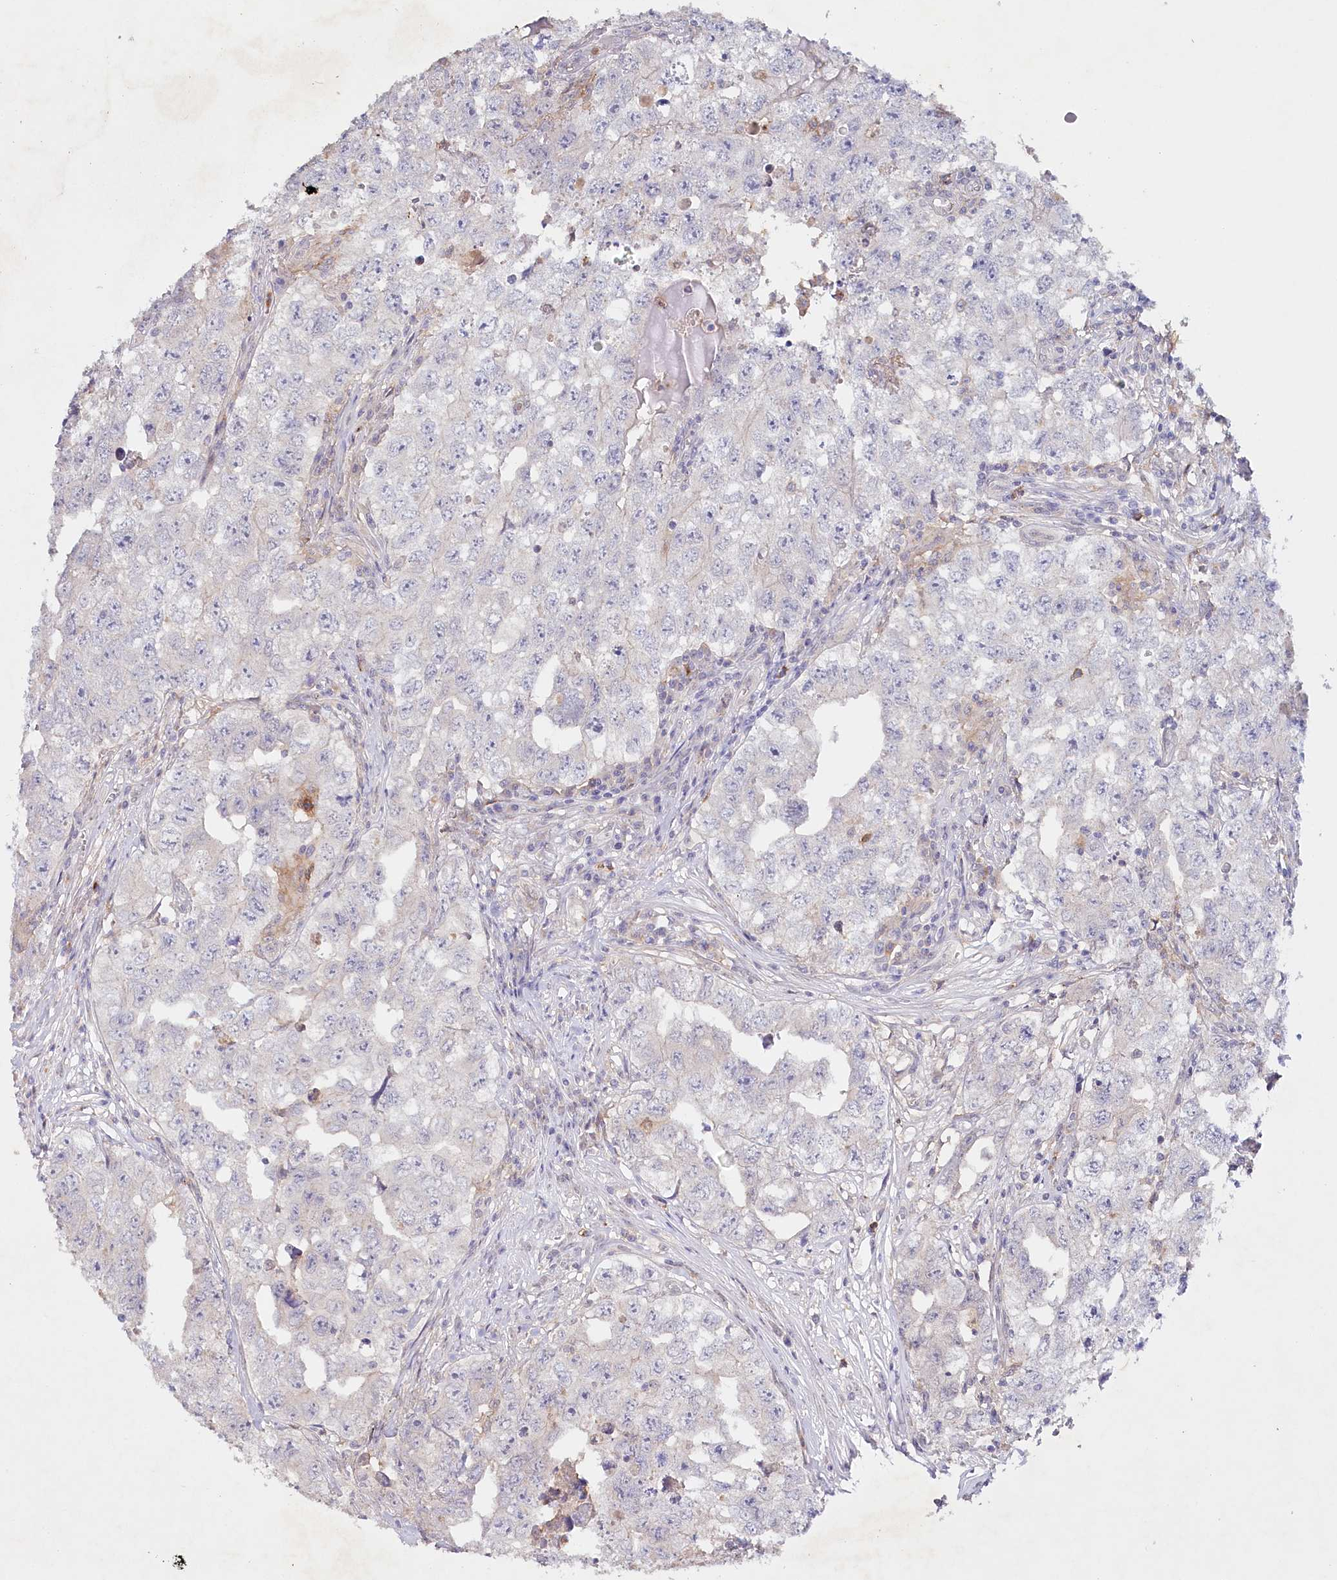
{"staining": {"intensity": "negative", "quantity": "none", "location": "none"}, "tissue": "testis cancer", "cell_type": "Tumor cells", "image_type": "cancer", "snomed": [{"axis": "morphology", "description": "Seminoma, NOS"}, {"axis": "morphology", "description": "Carcinoma, Embryonal, NOS"}, {"axis": "topography", "description": "Testis"}], "caption": "Tumor cells show no significant protein expression in embryonal carcinoma (testis). The staining was performed using DAB to visualize the protein expression in brown, while the nuclei were stained in blue with hematoxylin (Magnification: 20x).", "gene": "ALDH3B1", "patient": {"sex": "male", "age": 43}}